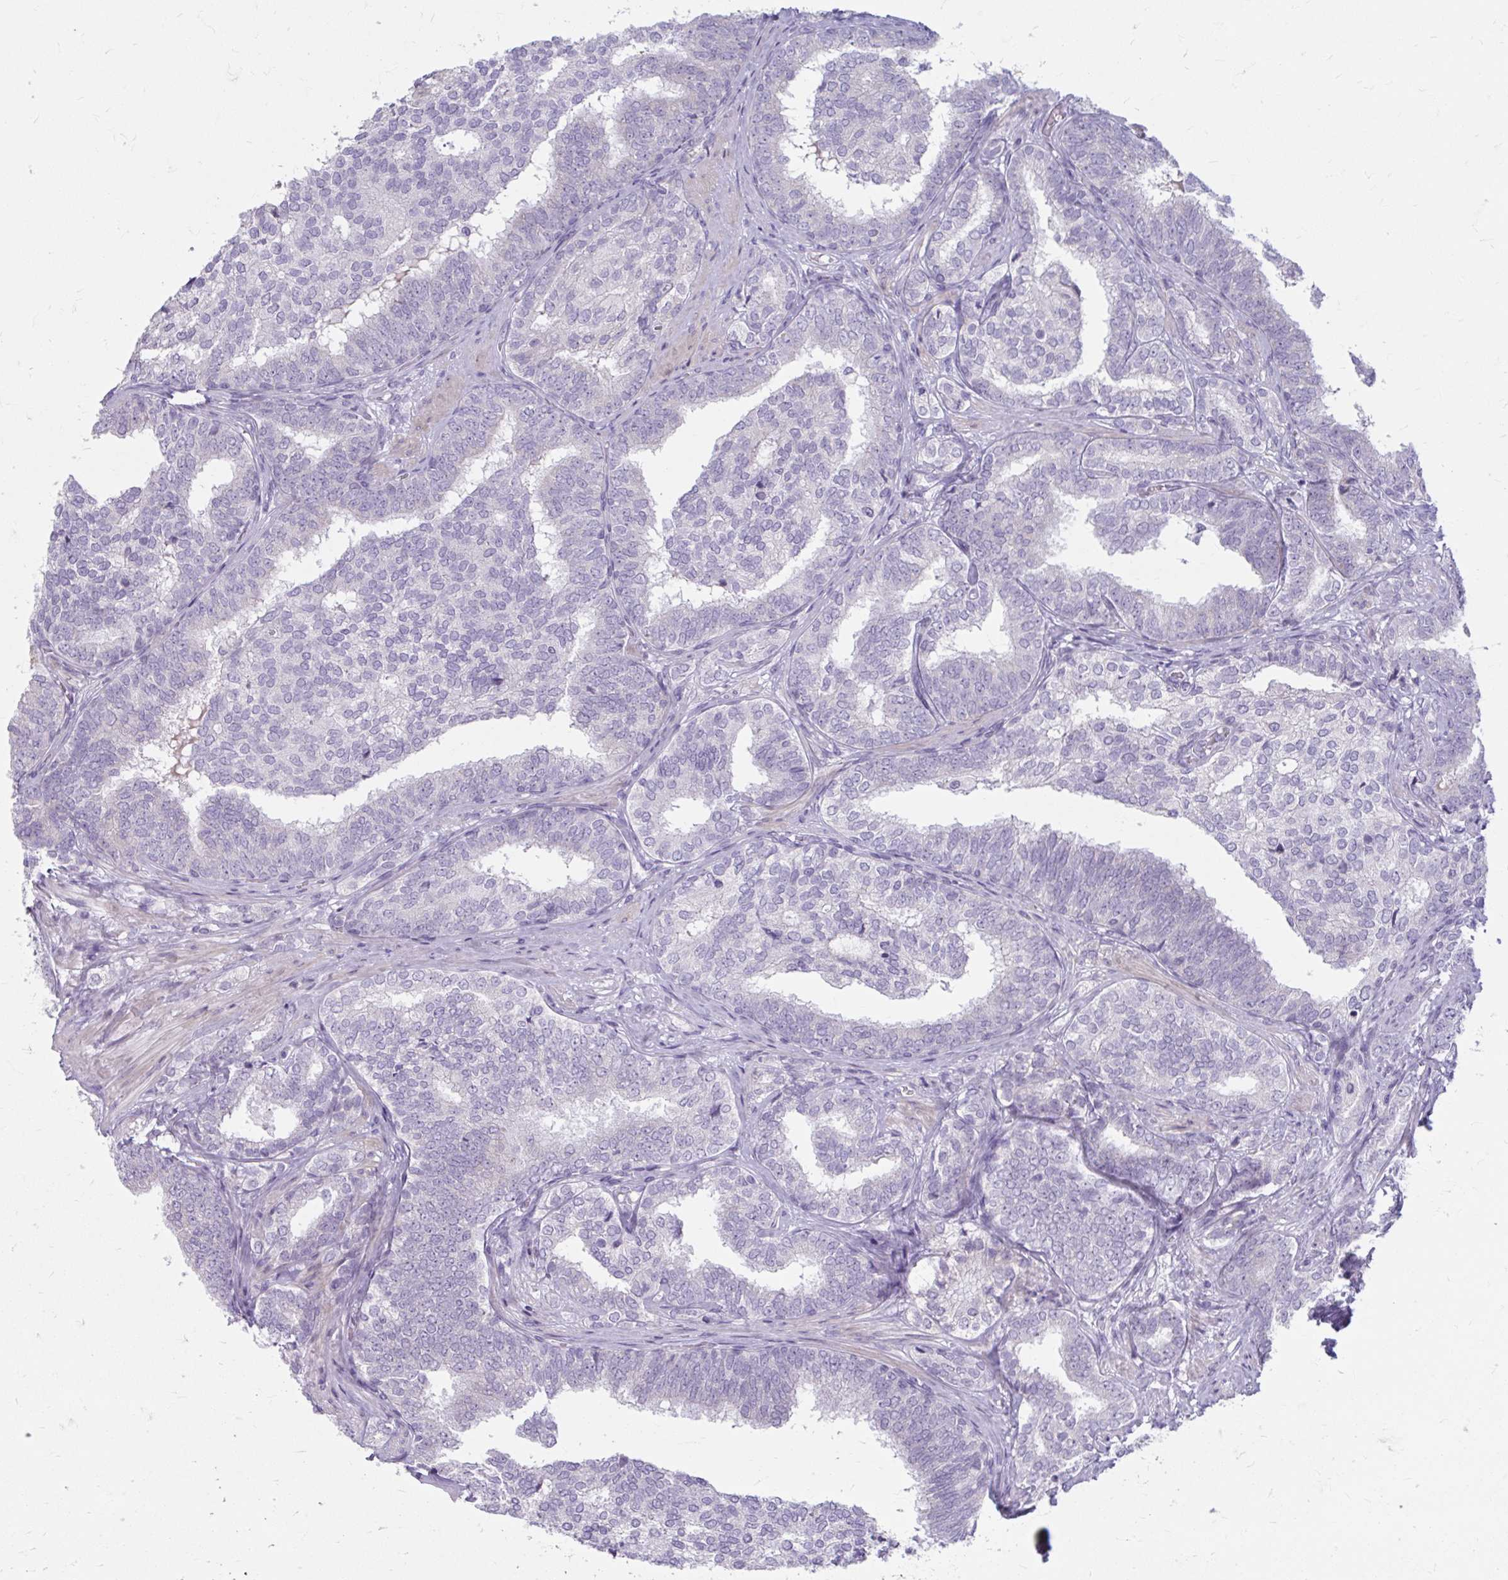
{"staining": {"intensity": "negative", "quantity": "none", "location": "none"}, "tissue": "prostate cancer", "cell_type": "Tumor cells", "image_type": "cancer", "snomed": [{"axis": "morphology", "description": "Adenocarcinoma, High grade"}, {"axis": "topography", "description": "Prostate"}], "caption": "A histopathology image of prostate cancer (high-grade adenocarcinoma) stained for a protein reveals no brown staining in tumor cells. (Brightfield microscopy of DAB immunohistochemistry at high magnification).", "gene": "MSMO1", "patient": {"sex": "male", "age": 72}}